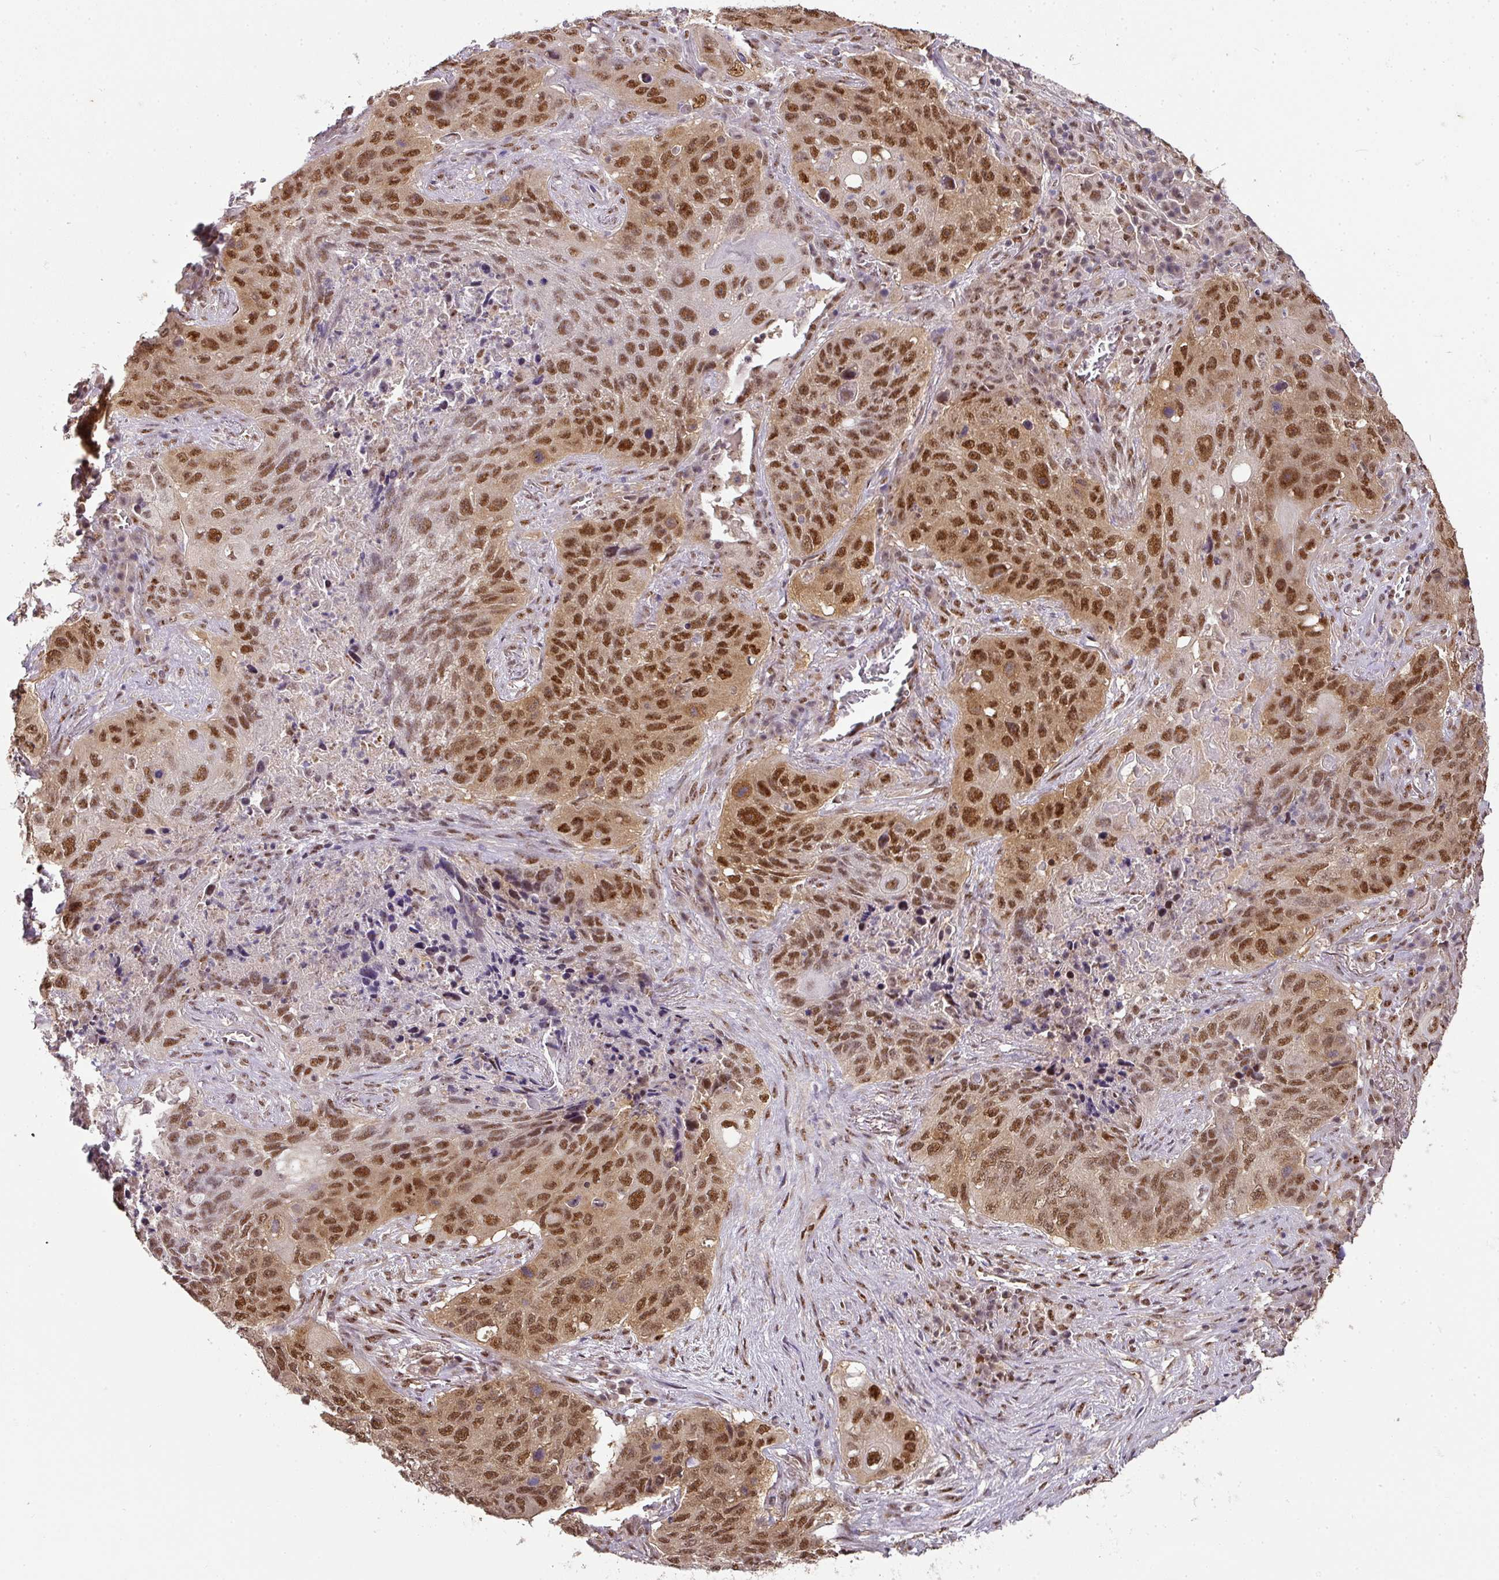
{"staining": {"intensity": "moderate", "quantity": ">75%", "location": "nuclear"}, "tissue": "lung cancer", "cell_type": "Tumor cells", "image_type": "cancer", "snomed": [{"axis": "morphology", "description": "Squamous cell carcinoma, NOS"}, {"axis": "topography", "description": "Lung"}], "caption": "This is an image of immunohistochemistry staining of squamous cell carcinoma (lung), which shows moderate positivity in the nuclear of tumor cells.", "gene": "RANBP9", "patient": {"sex": "female", "age": 63}}